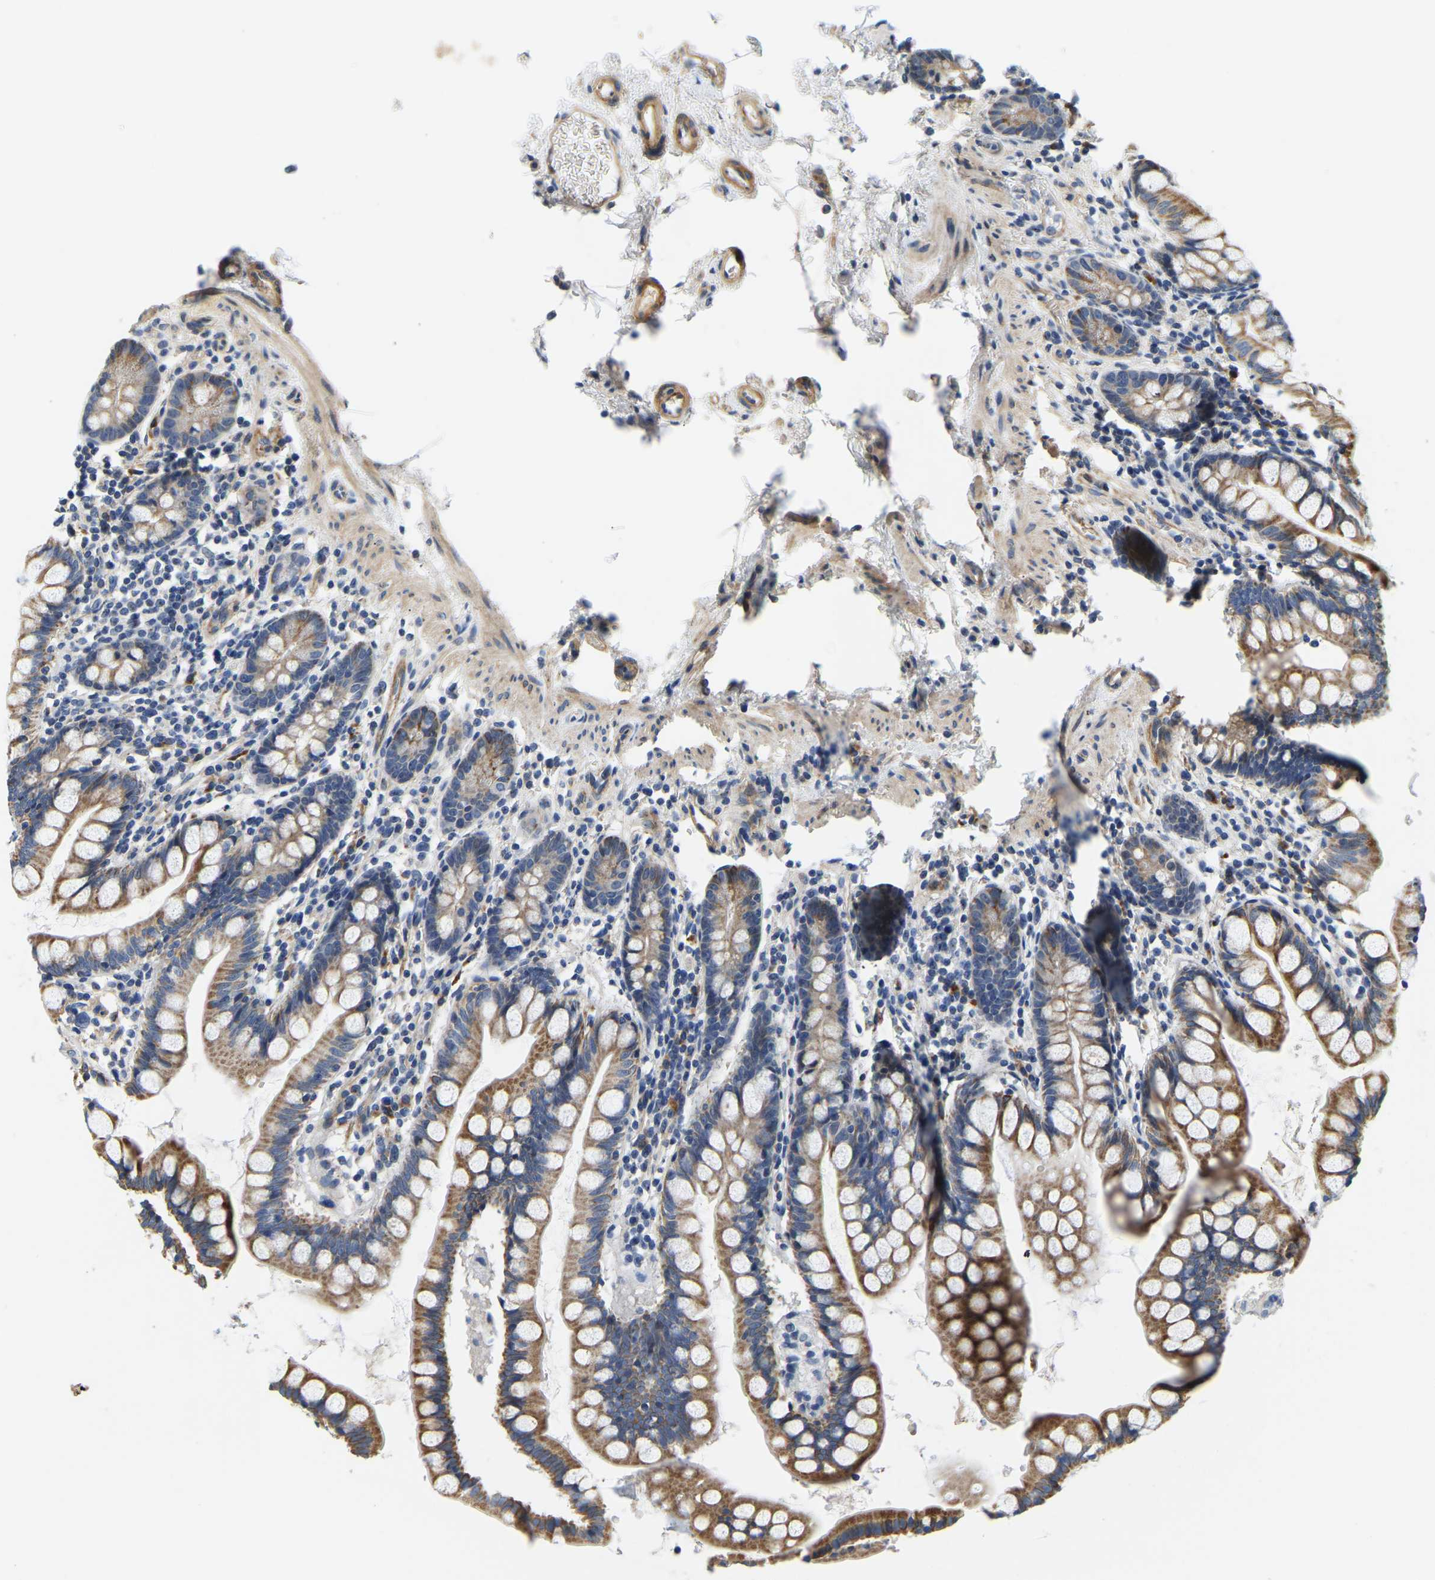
{"staining": {"intensity": "moderate", "quantity": "25%-75%", "location": "cytoplasmic/membranous"}, "tissue": "small intestine", "cell_type": "Glandular cells", "image_type": "normal", "snomed": [{"axis": "morphology", "description": "Normal tissue, NOS"}, {"axis": "topography", "description": "Small intestine"}], "caption": "Immunohistochemistry micrograph of unremarkable small intestine: small intestine stained using immunohistochemistry (IHC) reveals medium levels of moderate protein expression localized specifically in the cytoplasmic/membranous of glandular cells, appearing as a cytoplasmic/membranous brown color.", "gene": "LIAS", "patient": {"sex": "female", "age": 84}}